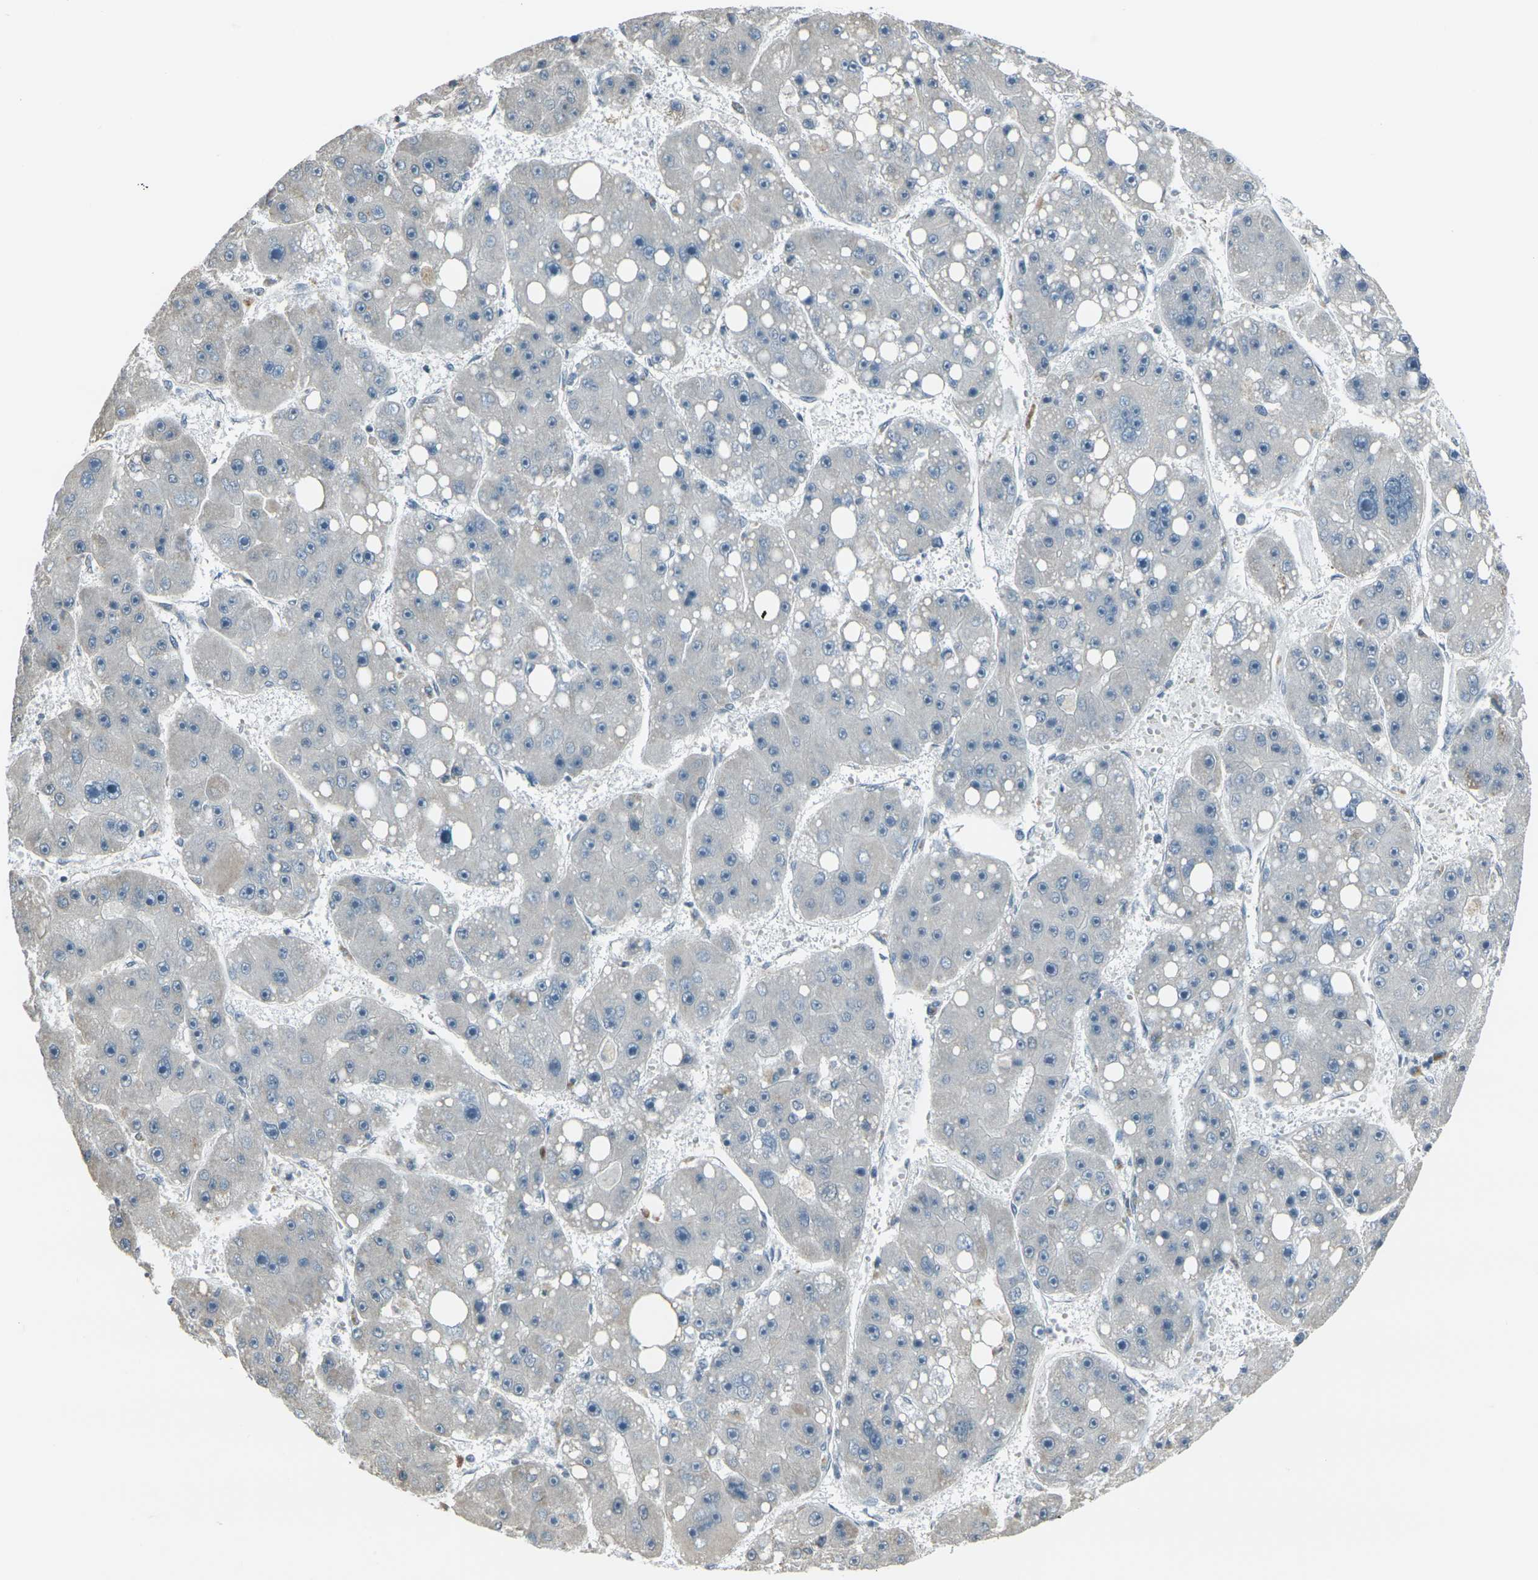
{"staining": {"intensity": "negative", "quantity": "none", "location": "none"}, "tissue": "liver cancer", "cell_type": "Tumor cells", "image_type": "cancer", "snomed": [{"axis": "morphology", "description": "Carcinoma, Hepatocellular, NOS"}, {"axis": "topography", "description": "Liver"}], "caption": "Immunohistochemical staining of human liver cancer shows no significant staining in tumor cells.", "gene": "H2BC1", "patient": {"sex": "female", "age": 61}}